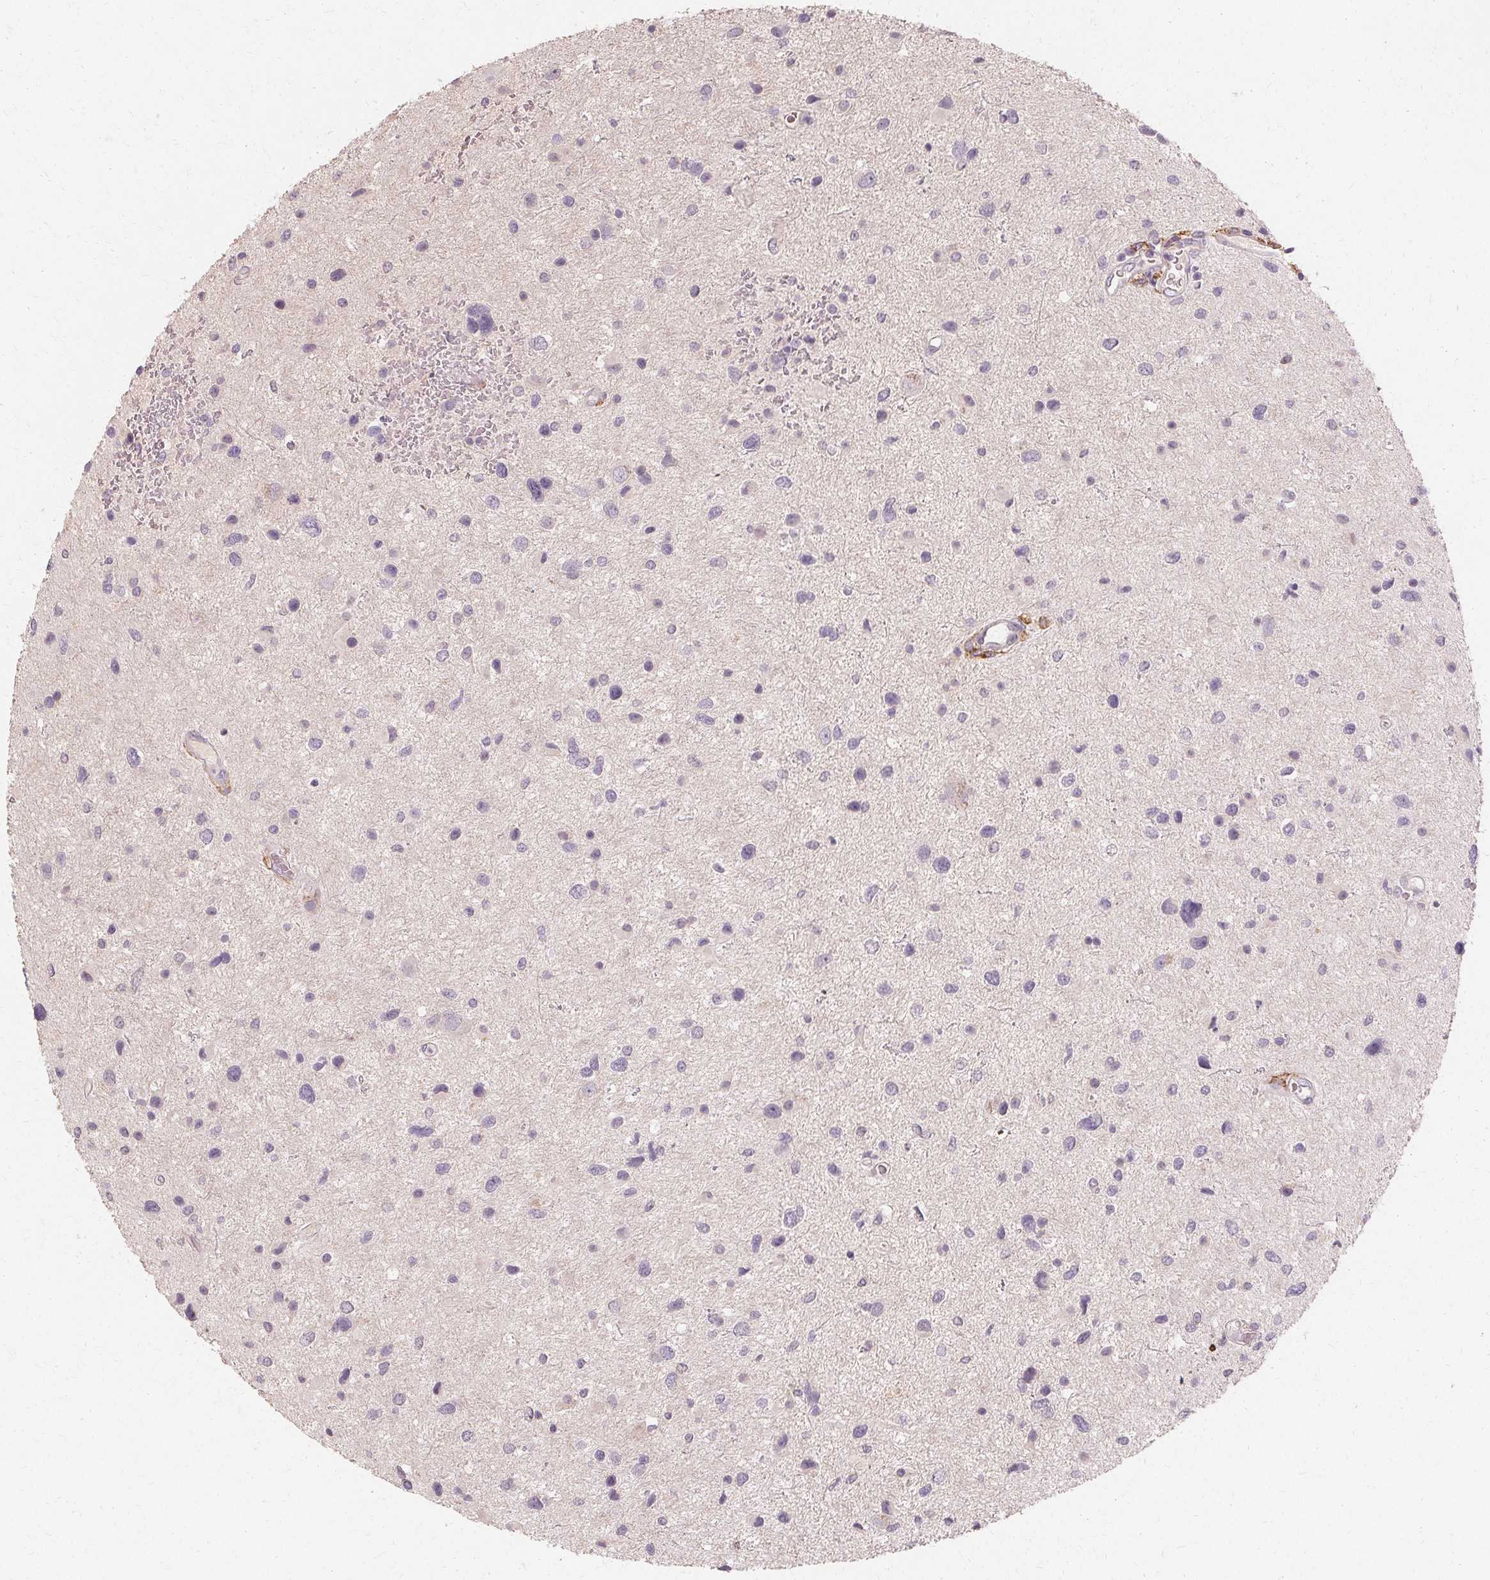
{"staining": {"intensity": "negative", "quantity": "none", "location": "none"}, "tissue": "glioma", "cell_type": "Tumor cells", "image_type": "cancer", "snomed": [{"axis": "morphology", "description": "Glioma, malignant, Low grade"}, {"axis": "topography", "description": "Brain"}], "caption": "This is an immunohistochemistry (IHC) photomicrograph of glioma. There is no expression in tumor cells.", "gene": "IFNGR1", "patient": {"sex": "female", "age": 32}}